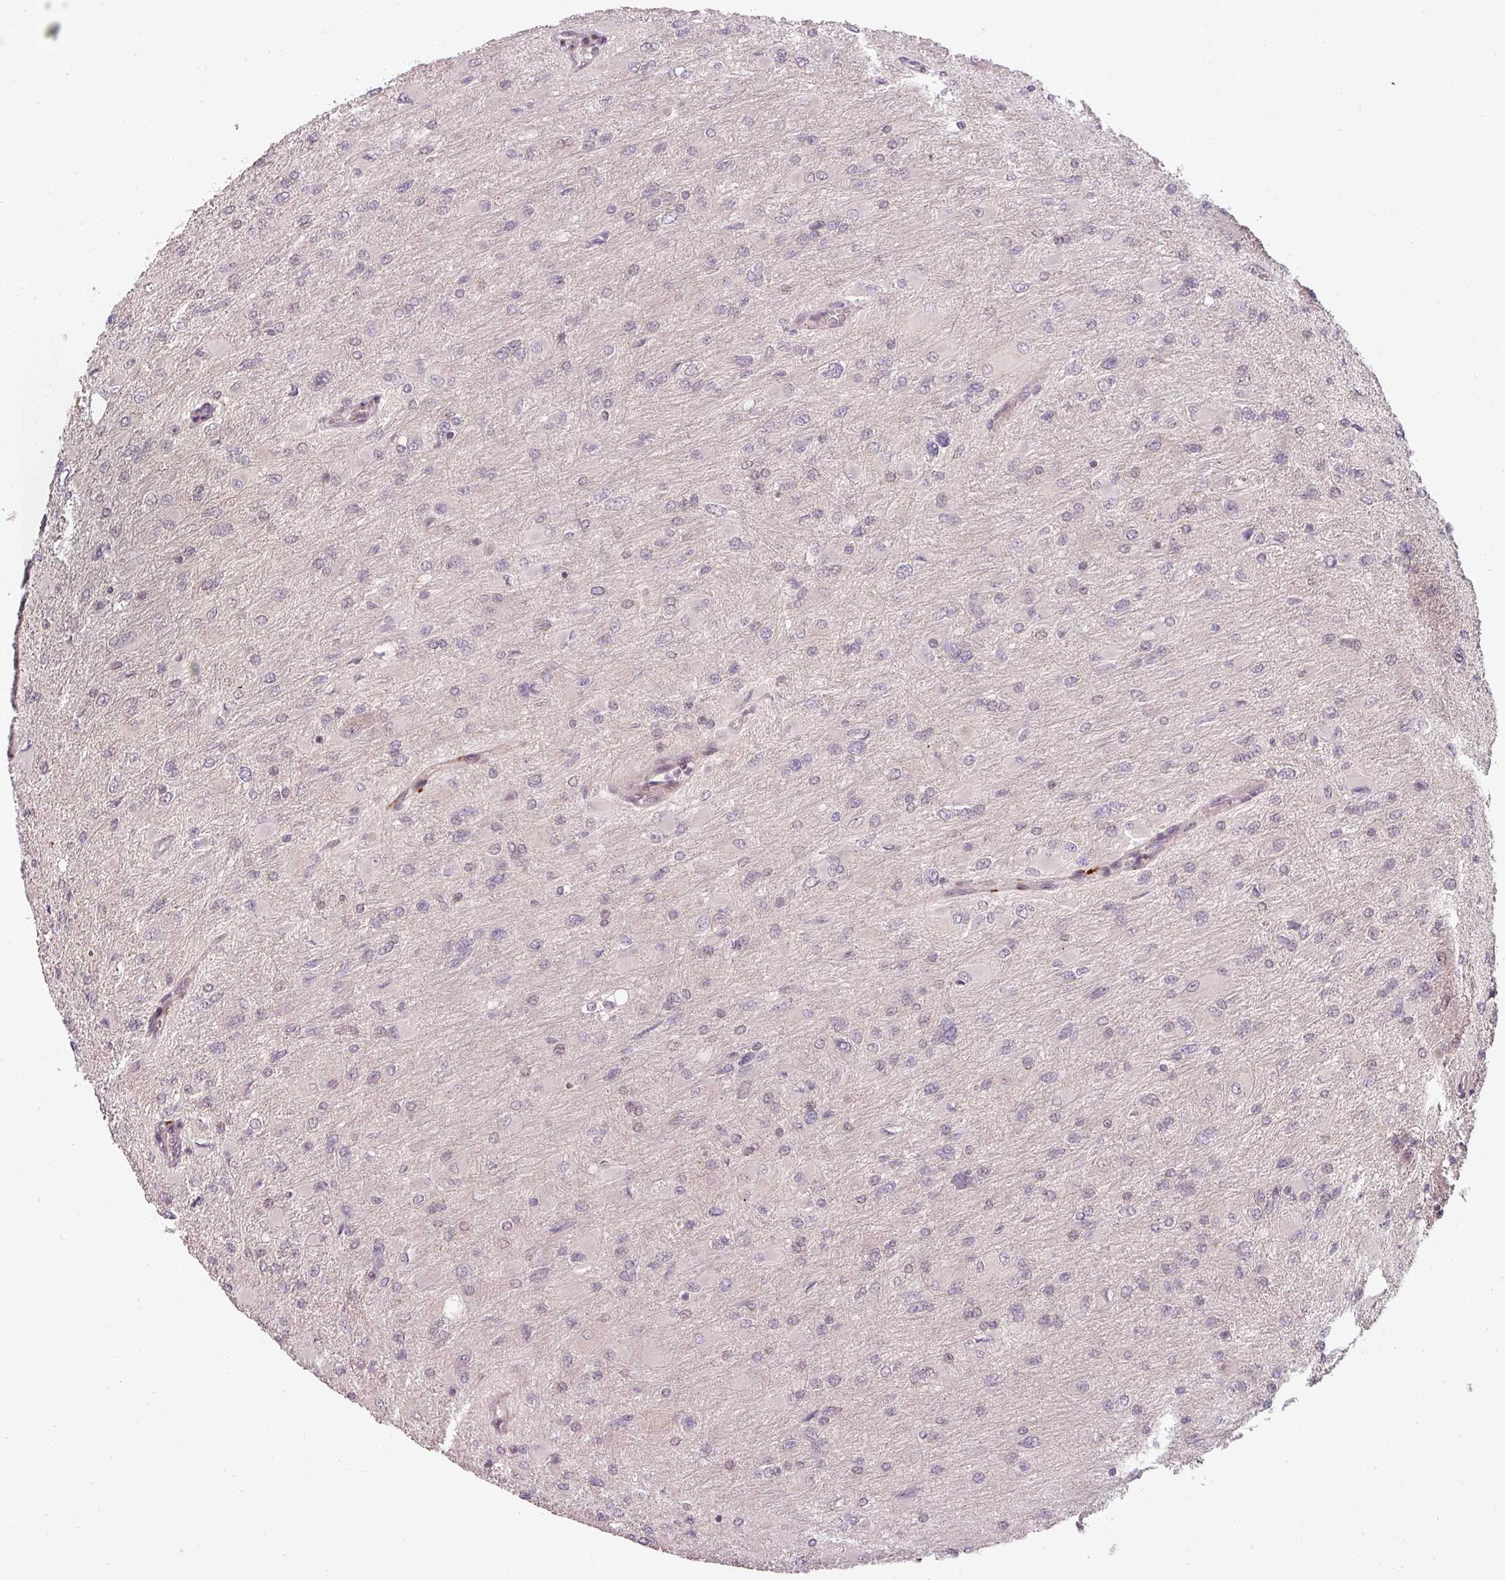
{"staining": {"intensity": "negative", "quantity": "none", "location": "none"}, "tissue": "glioma", "cell_type": "Tumor cells", "image_type": "cancer", "snomed": [{"axis": "morphology", "description": "Glioma, malignant, High grade"}, {"axis": "topography", "description": "Cerebral cortex"}], "caption": "This is an immunohistochemistry (IHC) micrograph of glioma. There is no positivity in tumor cells.", "gene": "CLIC1", "patient": {"sex": "female", "age": 36}}